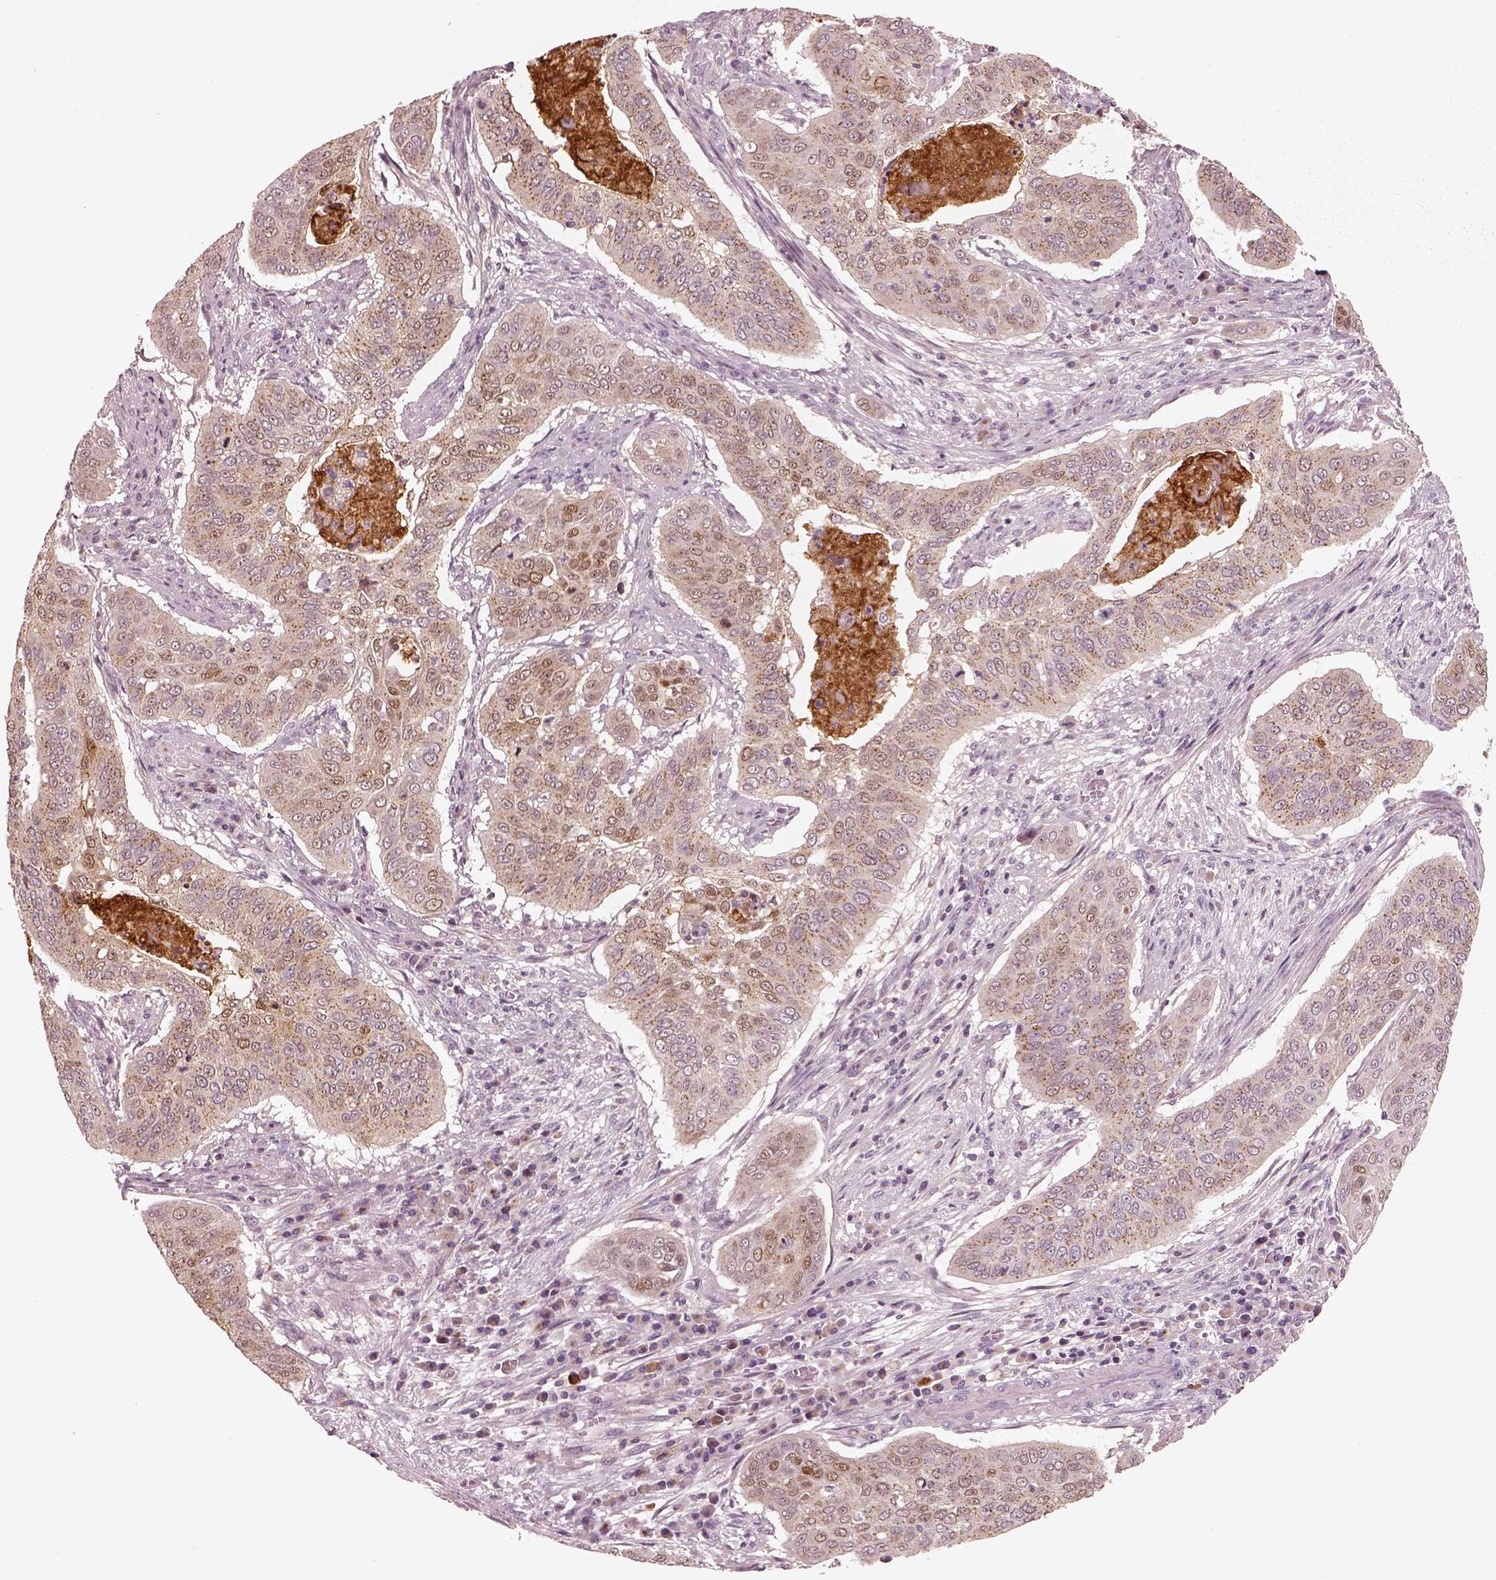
{"staining": {"intensity": "weak", "quantity": ">75%", "location": "cytoplasmic/membranous"}, "tissue": "cervical cancer", "cell_type": "Tumor cells", "image_type": "cancer", "snomed": [{"axis": "morphology", "description": "Squamous cell carcinoma, NOS"}, {"axis": "topography", "description": "Cervix"}], "caption": "Brown immunohistochemical staining in cervical squamous cell carcinoma displays weak cytoplasmic/membranous positivity in about >75% of tumor cells.", "gene": "SDCBP2", "patient": {"sex": "female", "age": 39}}